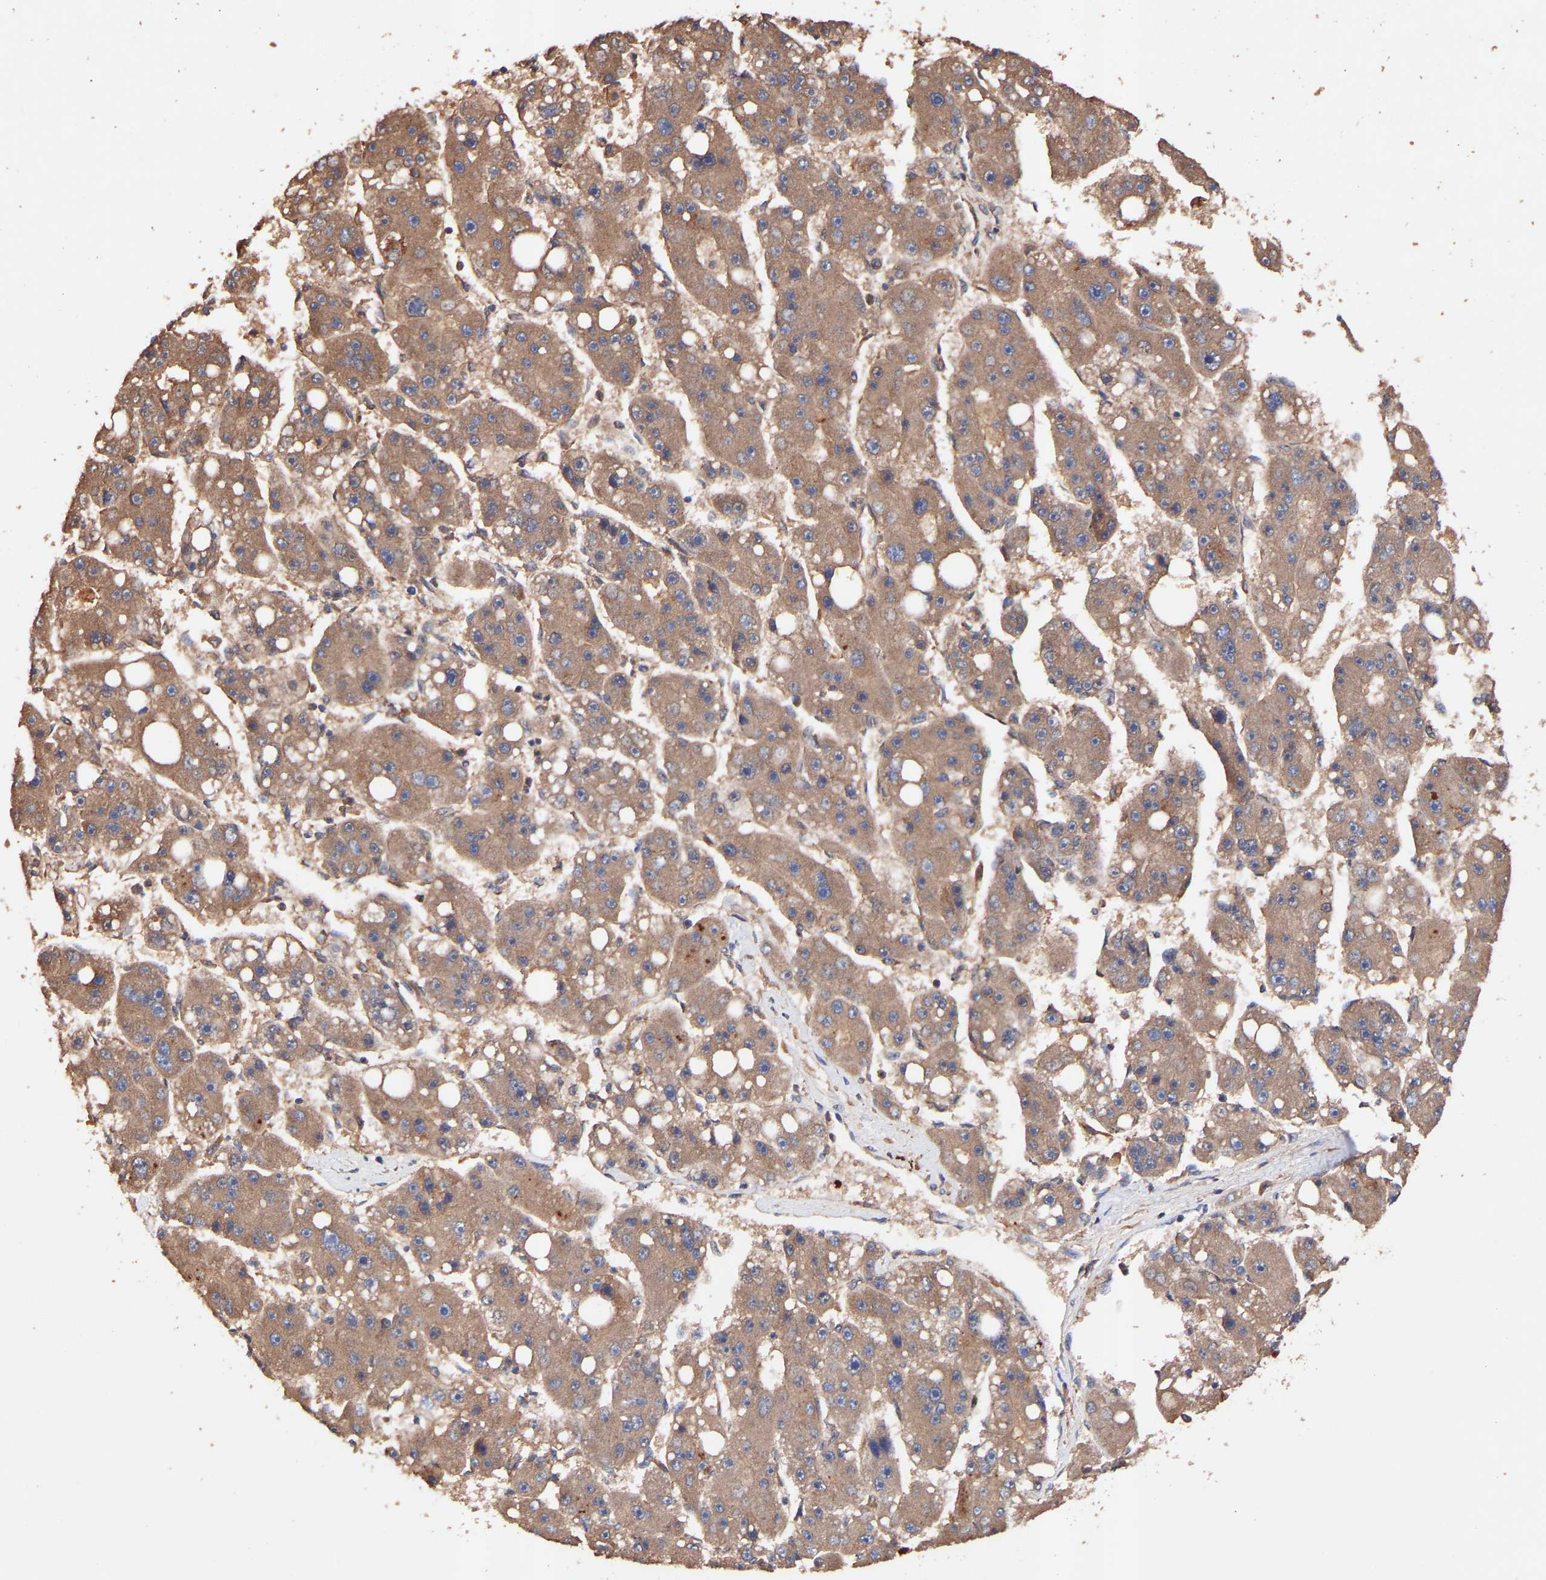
{"staining": {"intensity": "moderate", "quantity": ">75%", "location": "cytoplasmic/membranous"}, "tissue": "liver cancer", "cell_type": "Tumor cells", "image_type": "cancer", "snomed": [{"axis": "morphology", "description": "Carcinoma, Hepatocellular, NOS"}, {"axis": "topography", "description": "Liver"}], "caption": "A high-resolution image shows IHC staining of liver cancer, which demonstrates moderate cytoplasmic/membranous expression in about >75% of tumor cells.", "gene": "TMEM268", "patient": {"sex": "female", "age": 61}}